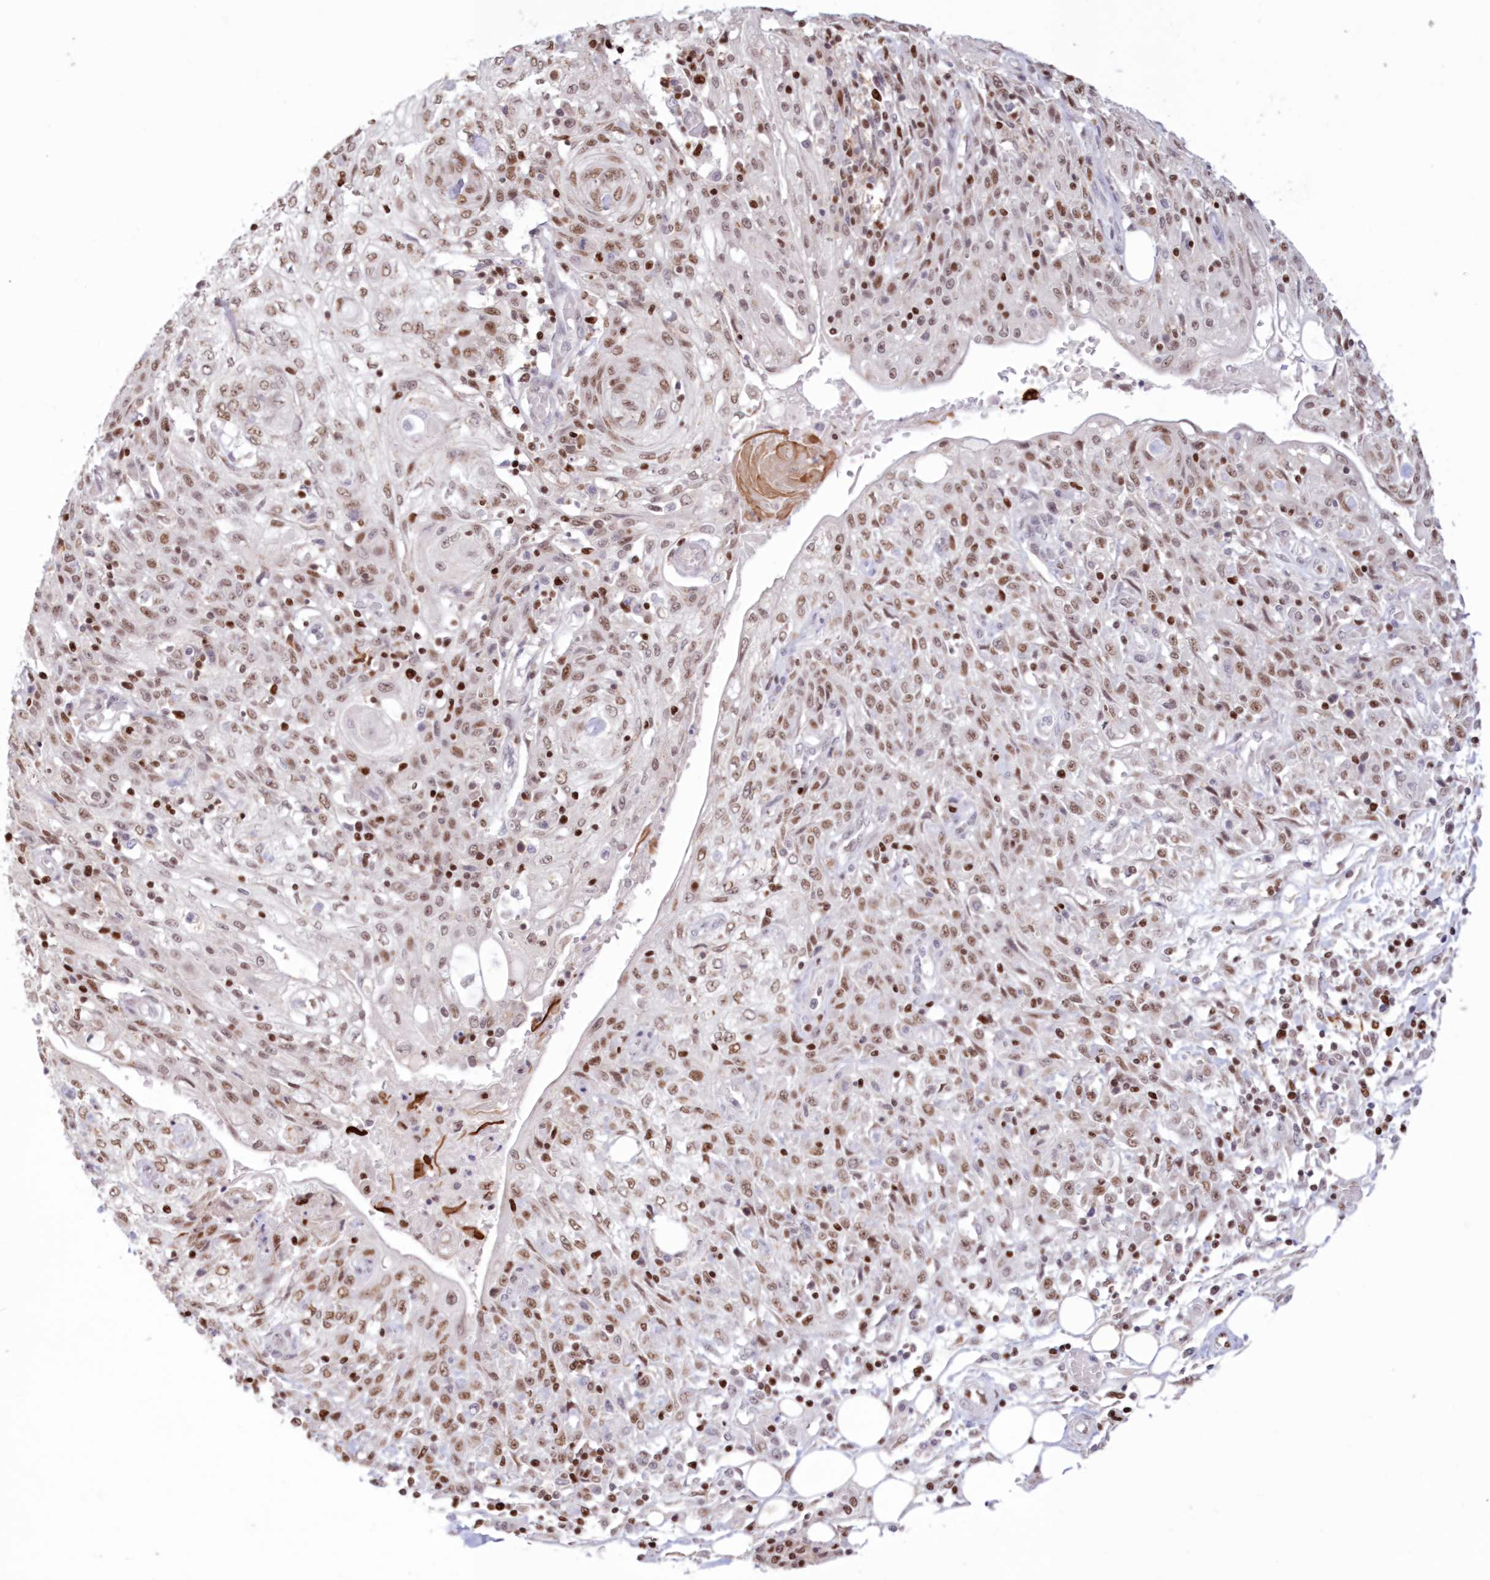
{"staining": {"intensity": "moderate", "quantity": ">75%", "location": "nuclear"}, "tissue": "skin cancer", "cell_type": "Tumor cells", "image_type": "cancer", "snomed": [{"axis": "morphology", "description": "Squamous cell carcinoma, NOS"}, {"axis": "morphology", "description": "Squamous cell carcinoma, metastatic, NOS"}, {"axis": "topography", "description": "Skin"}, {"axis": "topography", "description": "Lymph node"}], "caption": "High-power microscopy captured an IHC image of skin metastatic squamous cell carcinoma, revealing moderate nuclear positivity in approximately >75% of tumor cells.", "gene": "POLR2B", "patient": {"sex": "male", "age": 75}}